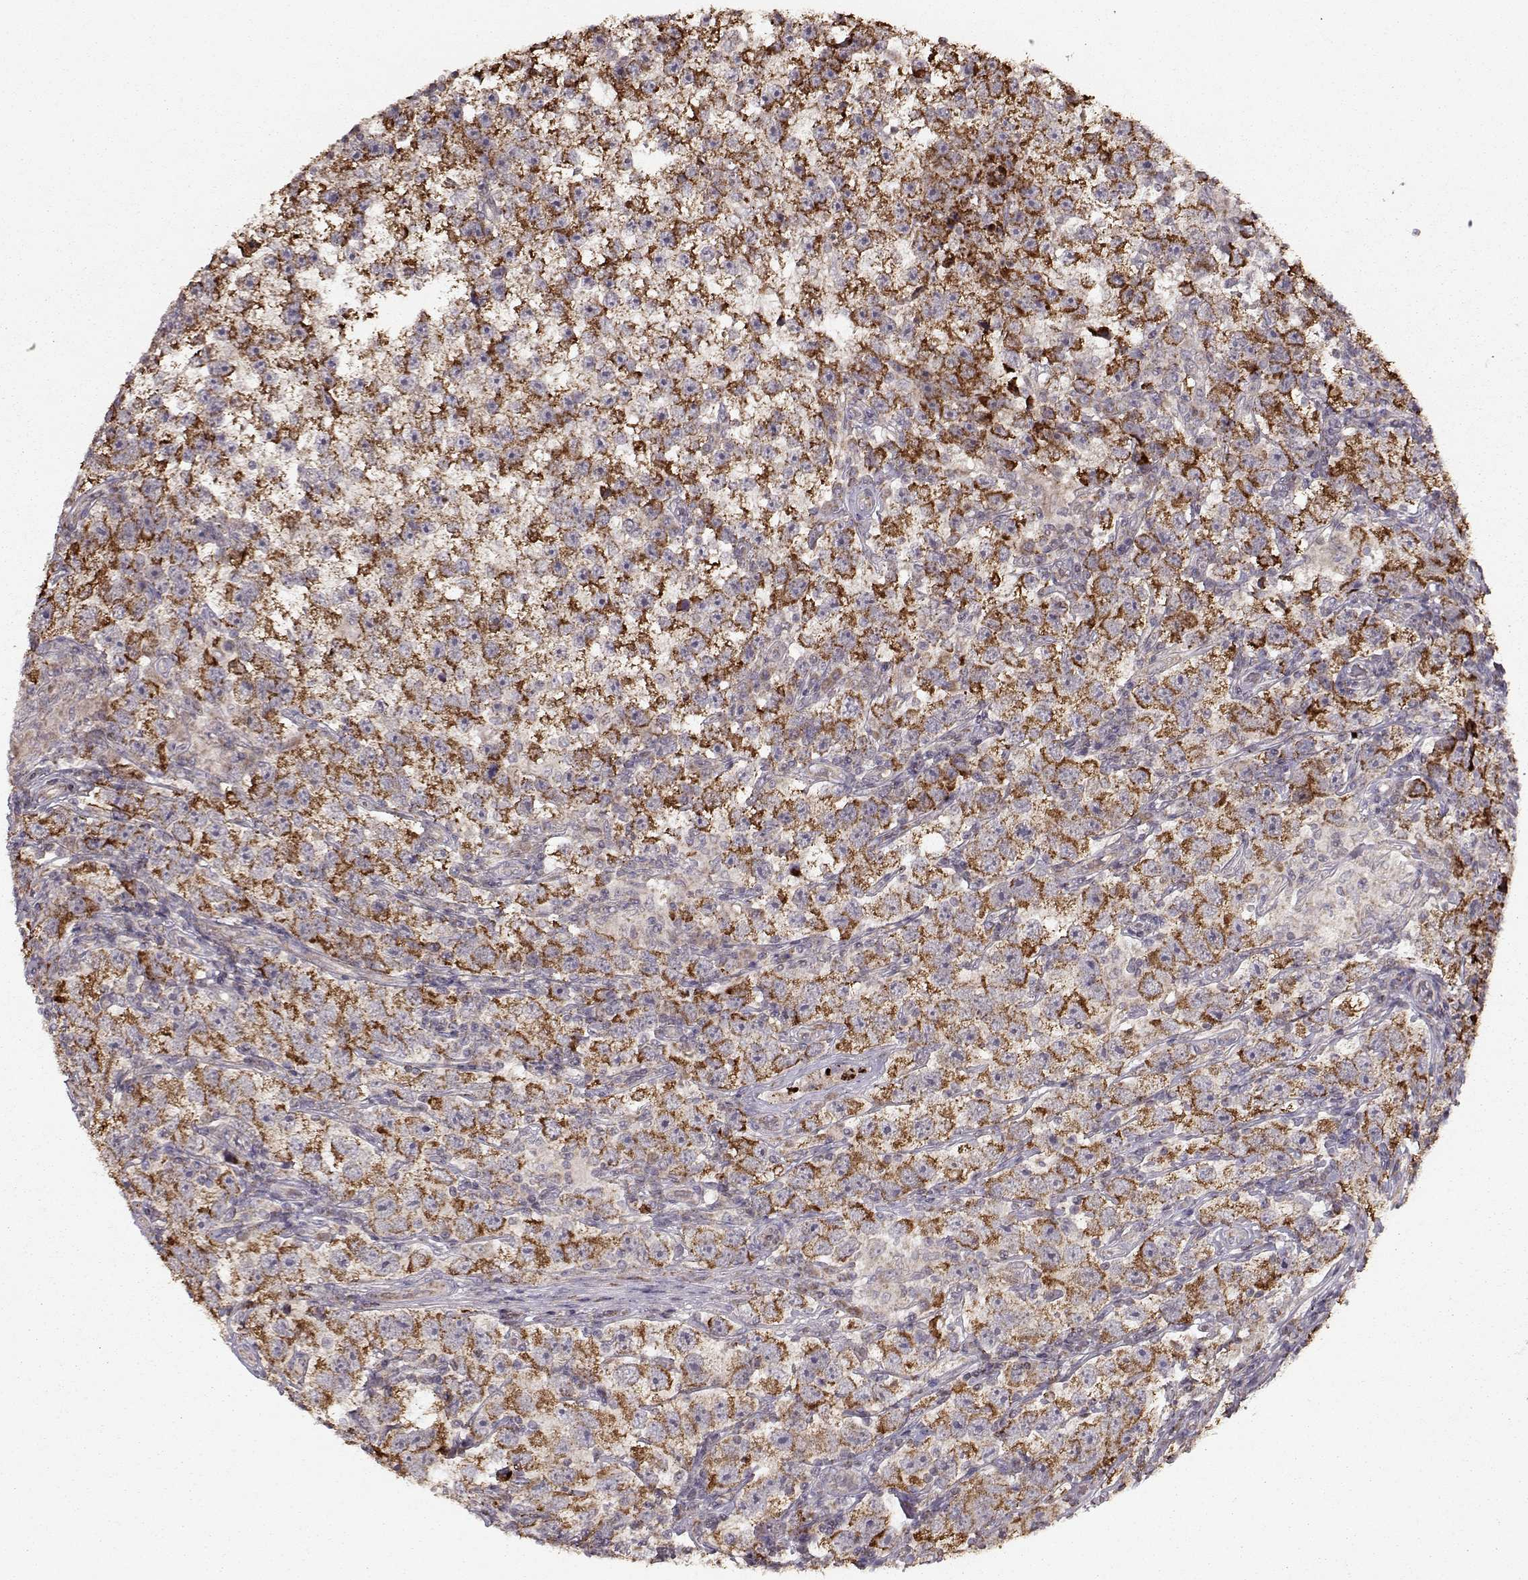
{"staining": {"intensity": "strong", "quantity": ">75%", "location": "cytoplasmic/membranous"}, "tissue": "testis cancer", "cell_type": "Tumor cells", "image_type": "cancer", "snomed": [{"axis": "morphology", "description": "Seminoma, NOS"}, {"axis": "topography", "description": "Testis"}], "caption": "Tumor cells display high levels of strong cytoplasmic/membranous positivity in about >75% of cells in testis seminoma.", "gene": "CMTM3", "patient": {"sex": "male", "age": 26}}